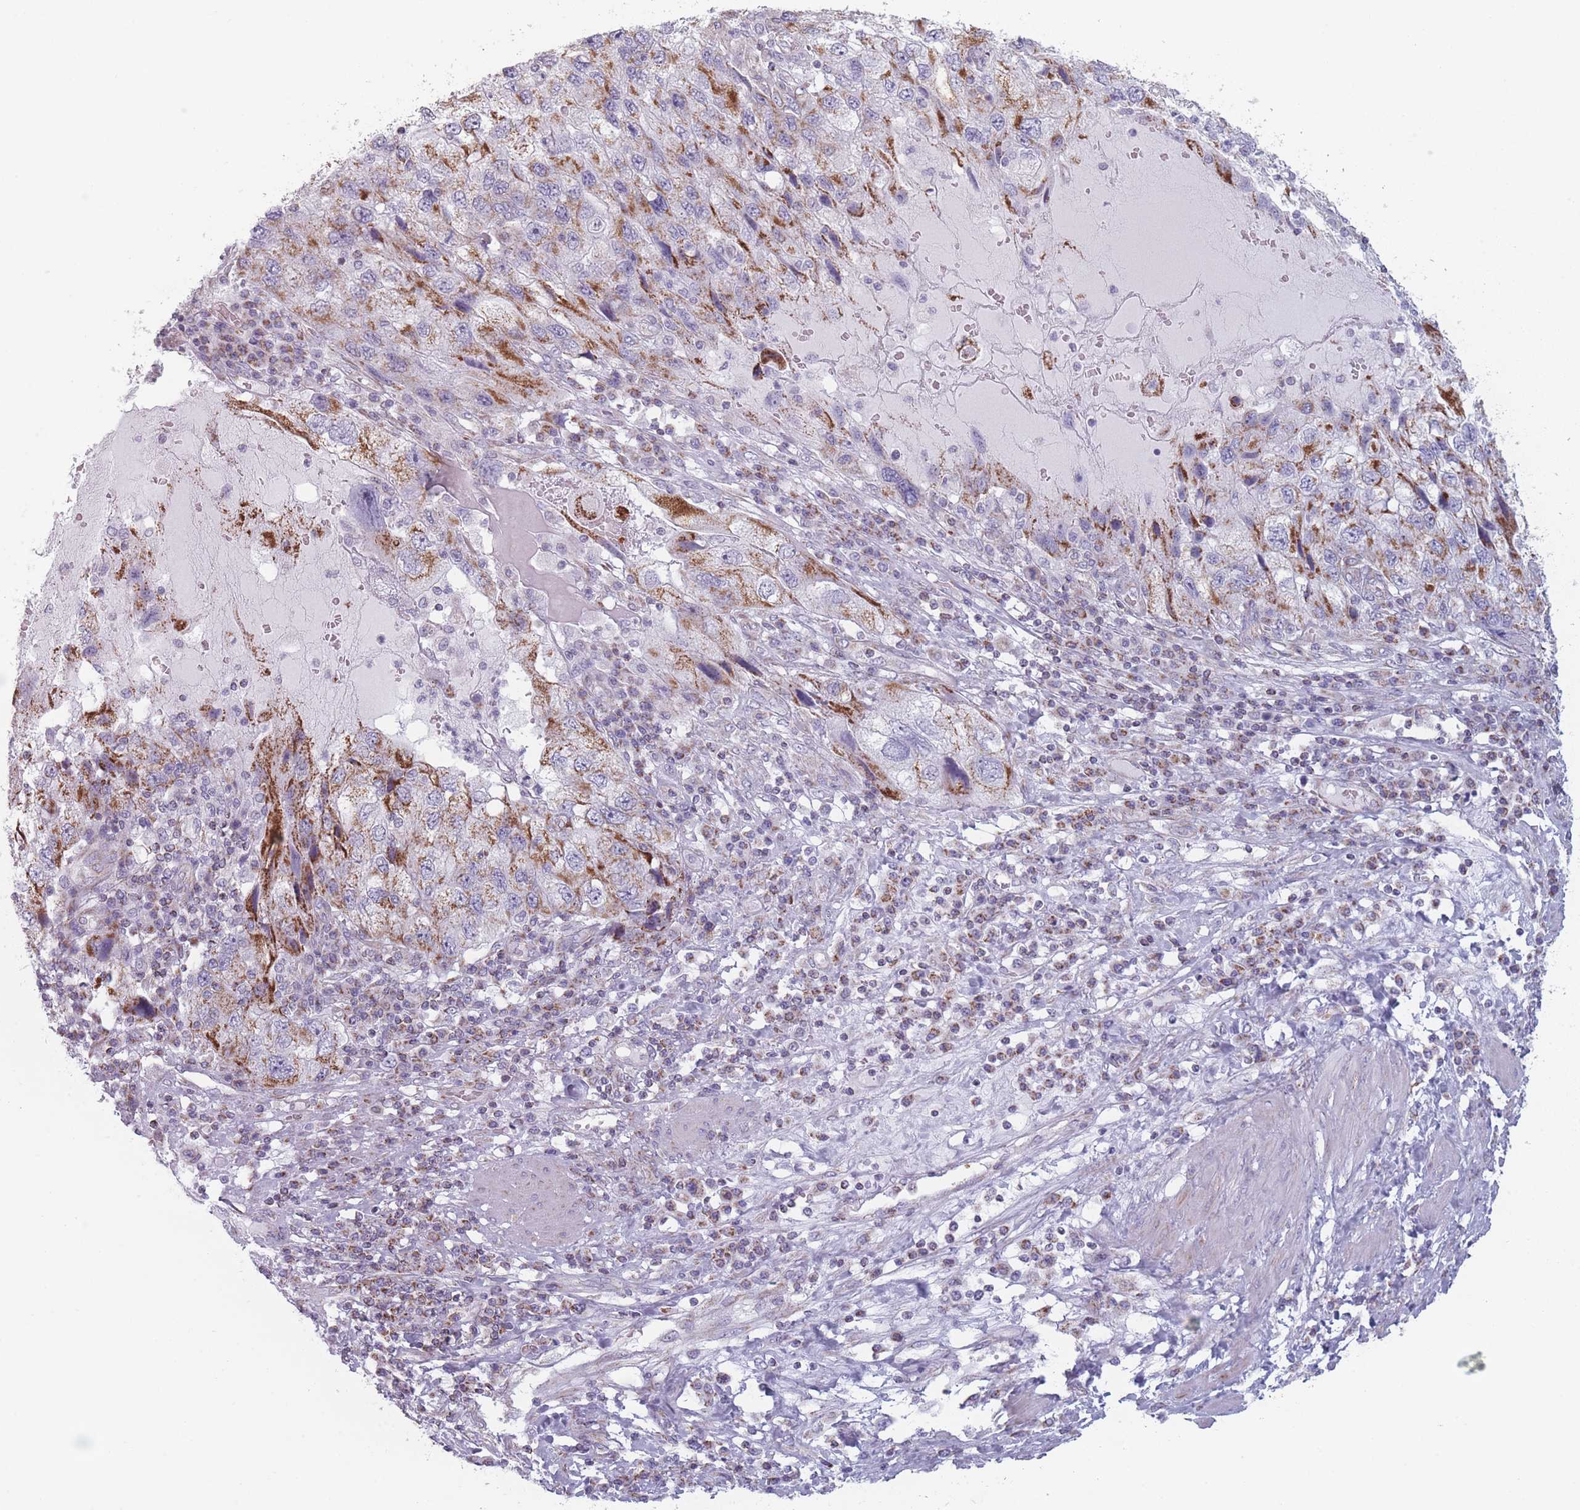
{"staining": {"intensity": "moderate", "quantity": ">75%", "location": "cytoplasmic/membranous"}, "tissue": "endometrial cancer", "cell_type": "Tumor cells", "image_type": "cancer", "snomed": [{"axis": "morphology", "description": "Adenocarcinoma, NOS"}, {"axis": "topography", "description": "Endometrium"}], "caption": "Brown immunohistochemical staining in human endometrial cancer shows moderate cytoplasmic/membranous positivity in approximately >75% of tumor cells.", "gene": "DCHS1", "patient": {"sex": "female", "age": 49}}